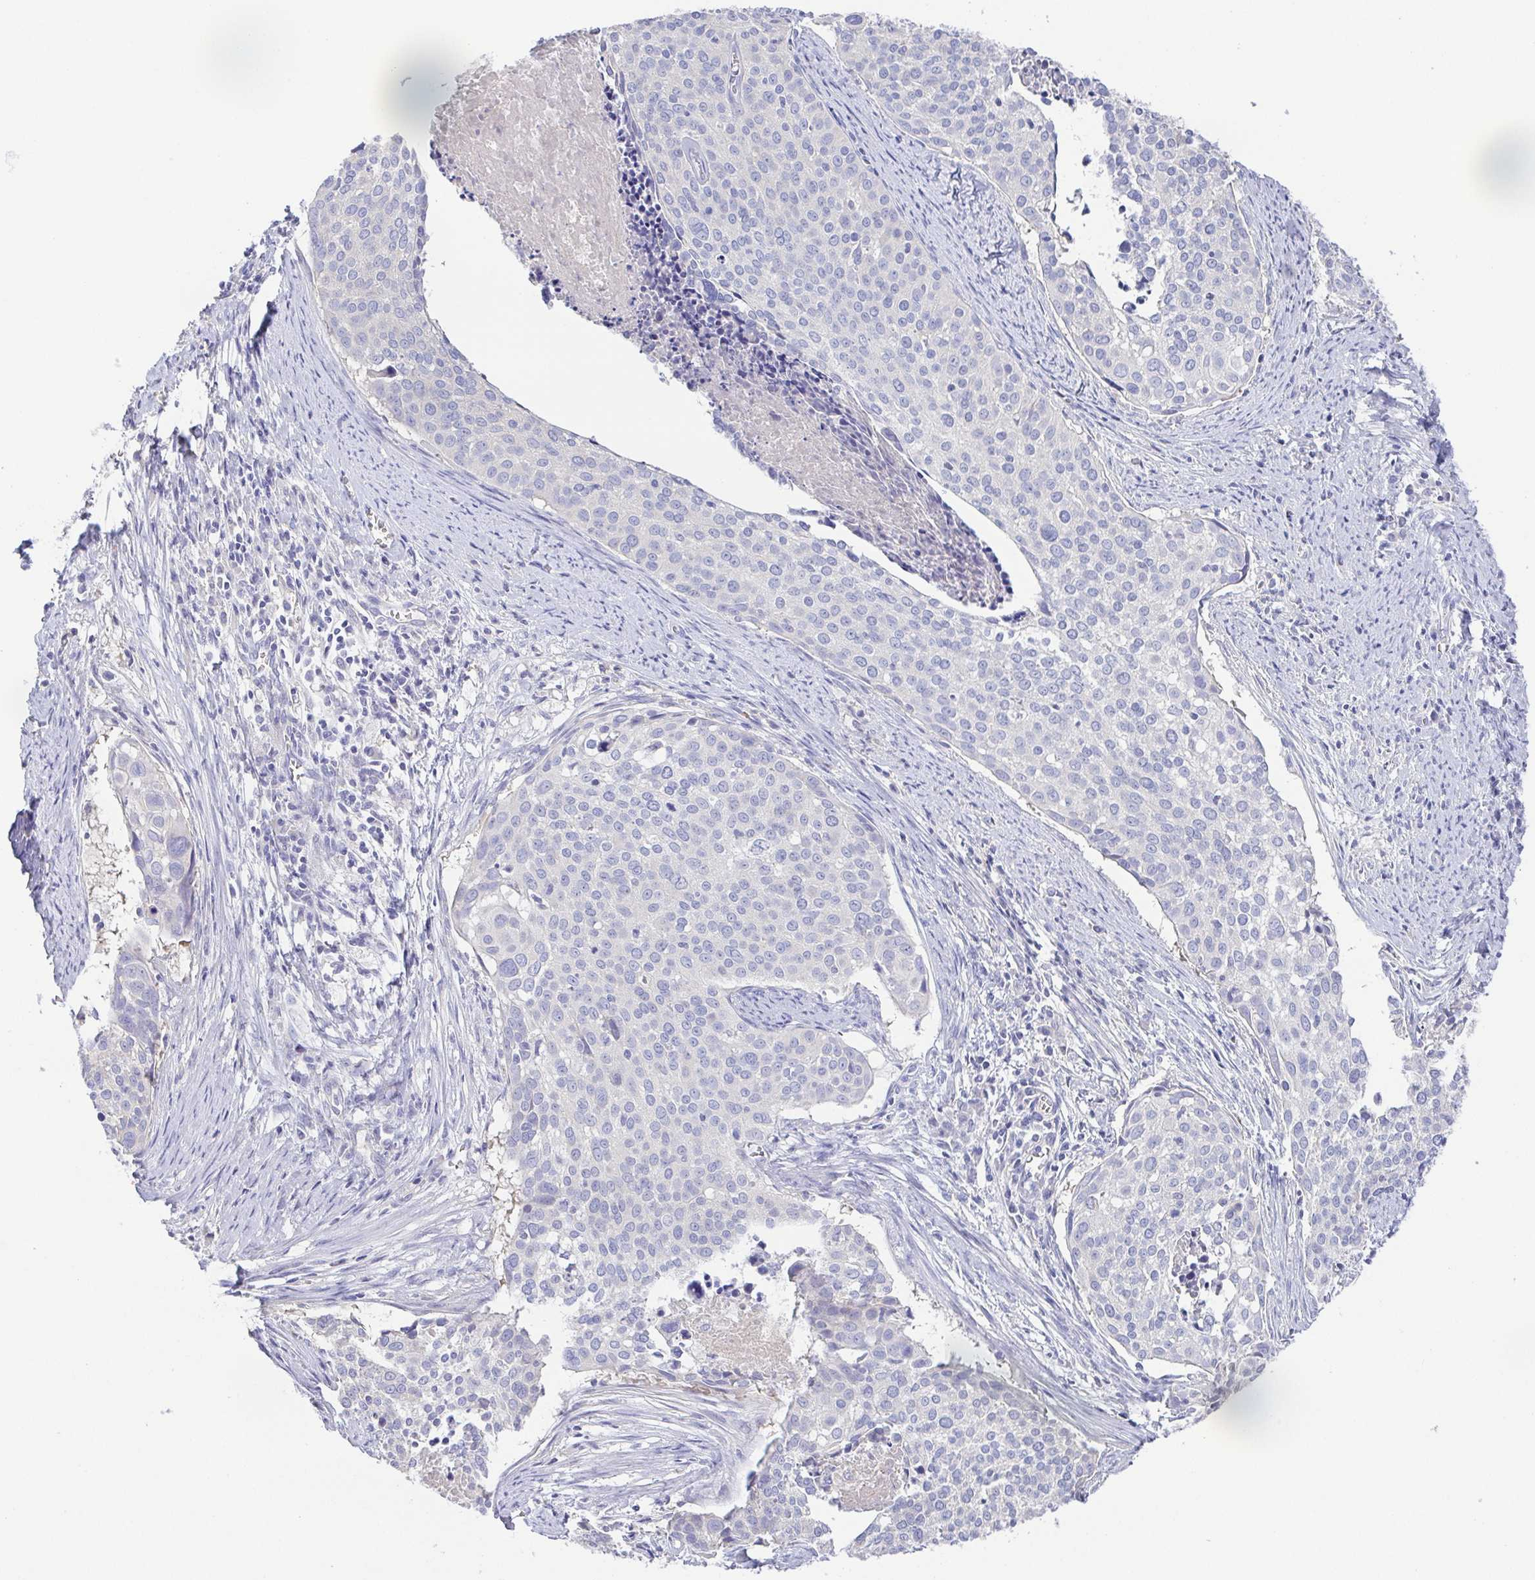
{"staining": {"intensity": "negative", "quantity": "none", "location": "none"}, "tissue": "cervical cancer", "cell_type": "Tumor cells", "image_type": "cancer", "snomed": [{"axis": "morphology", "description": "Squamous cell carcinoma, NOS"}, {"axis": "topography", "description": "Cervix"}], "caption": "The photomicrograph displays no staining of tumor cells in cervical squamous cell carcinoma.", "gene": "PKDREJ", "patient": {"sex": "female", "age": 39}}